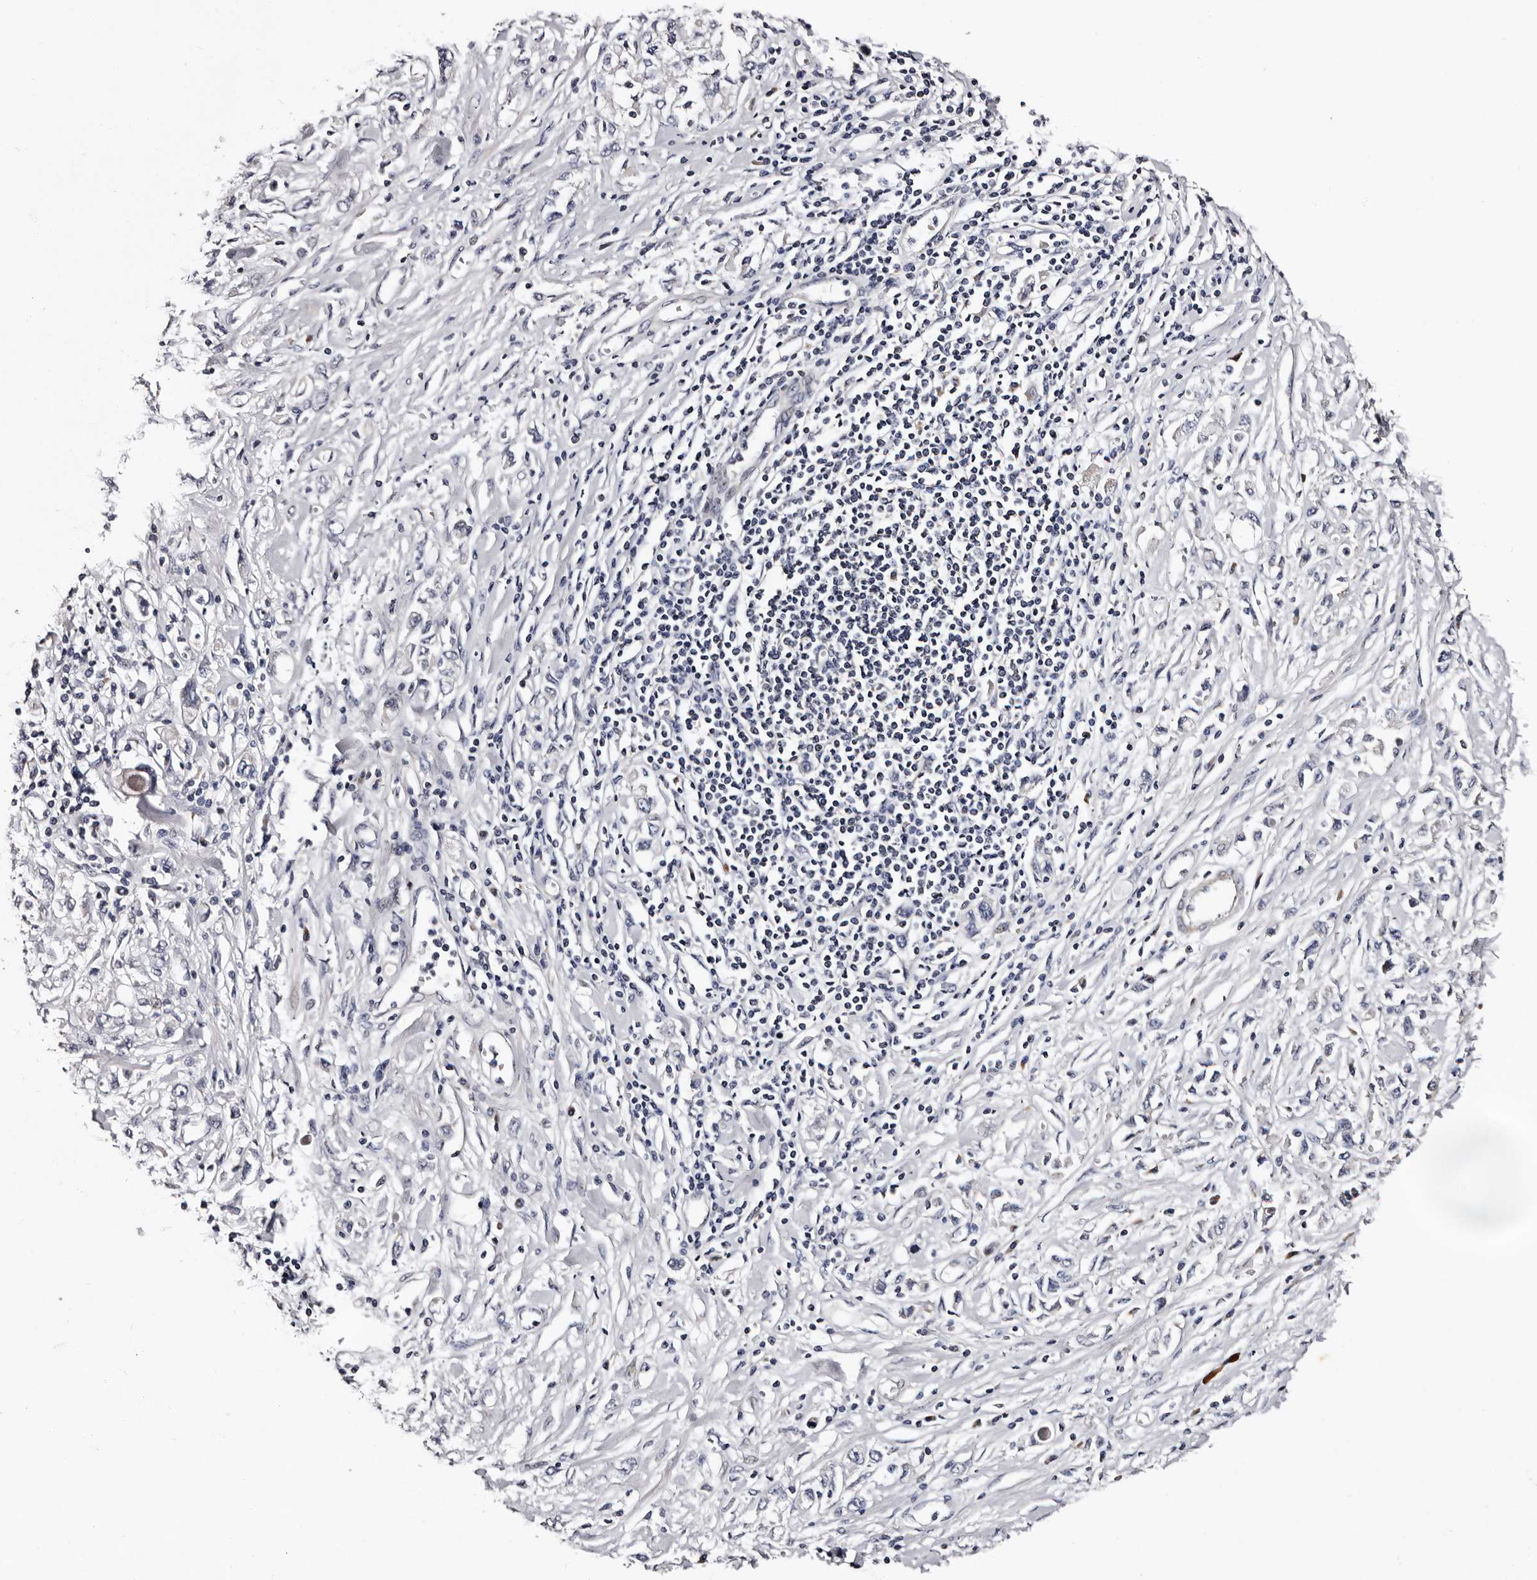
{"staining": {"intensity": "negative", "quantity": "none", "location": "none"}, "tissue": "stomach cancer", "cell_type": "Tumor cells", "image_type": "cancer", "snomed": [{"axis": "morphology", "description": "Adenocarcinoma, NOS"}, {"axis": "topography", "description": "Stomach"}], "caption": "This image is of stomach cancer stained with immunohistochemistry (IHC) to label a protein in brown with the nuclei are counter-stained blue. There is no positivity in tumor cells. (Brightfield microscopy of DAB immunohistochemistry (IHC) at high magnification).", "gene": "TAF4B", "patient": {"sex": "female", "age": 76}}